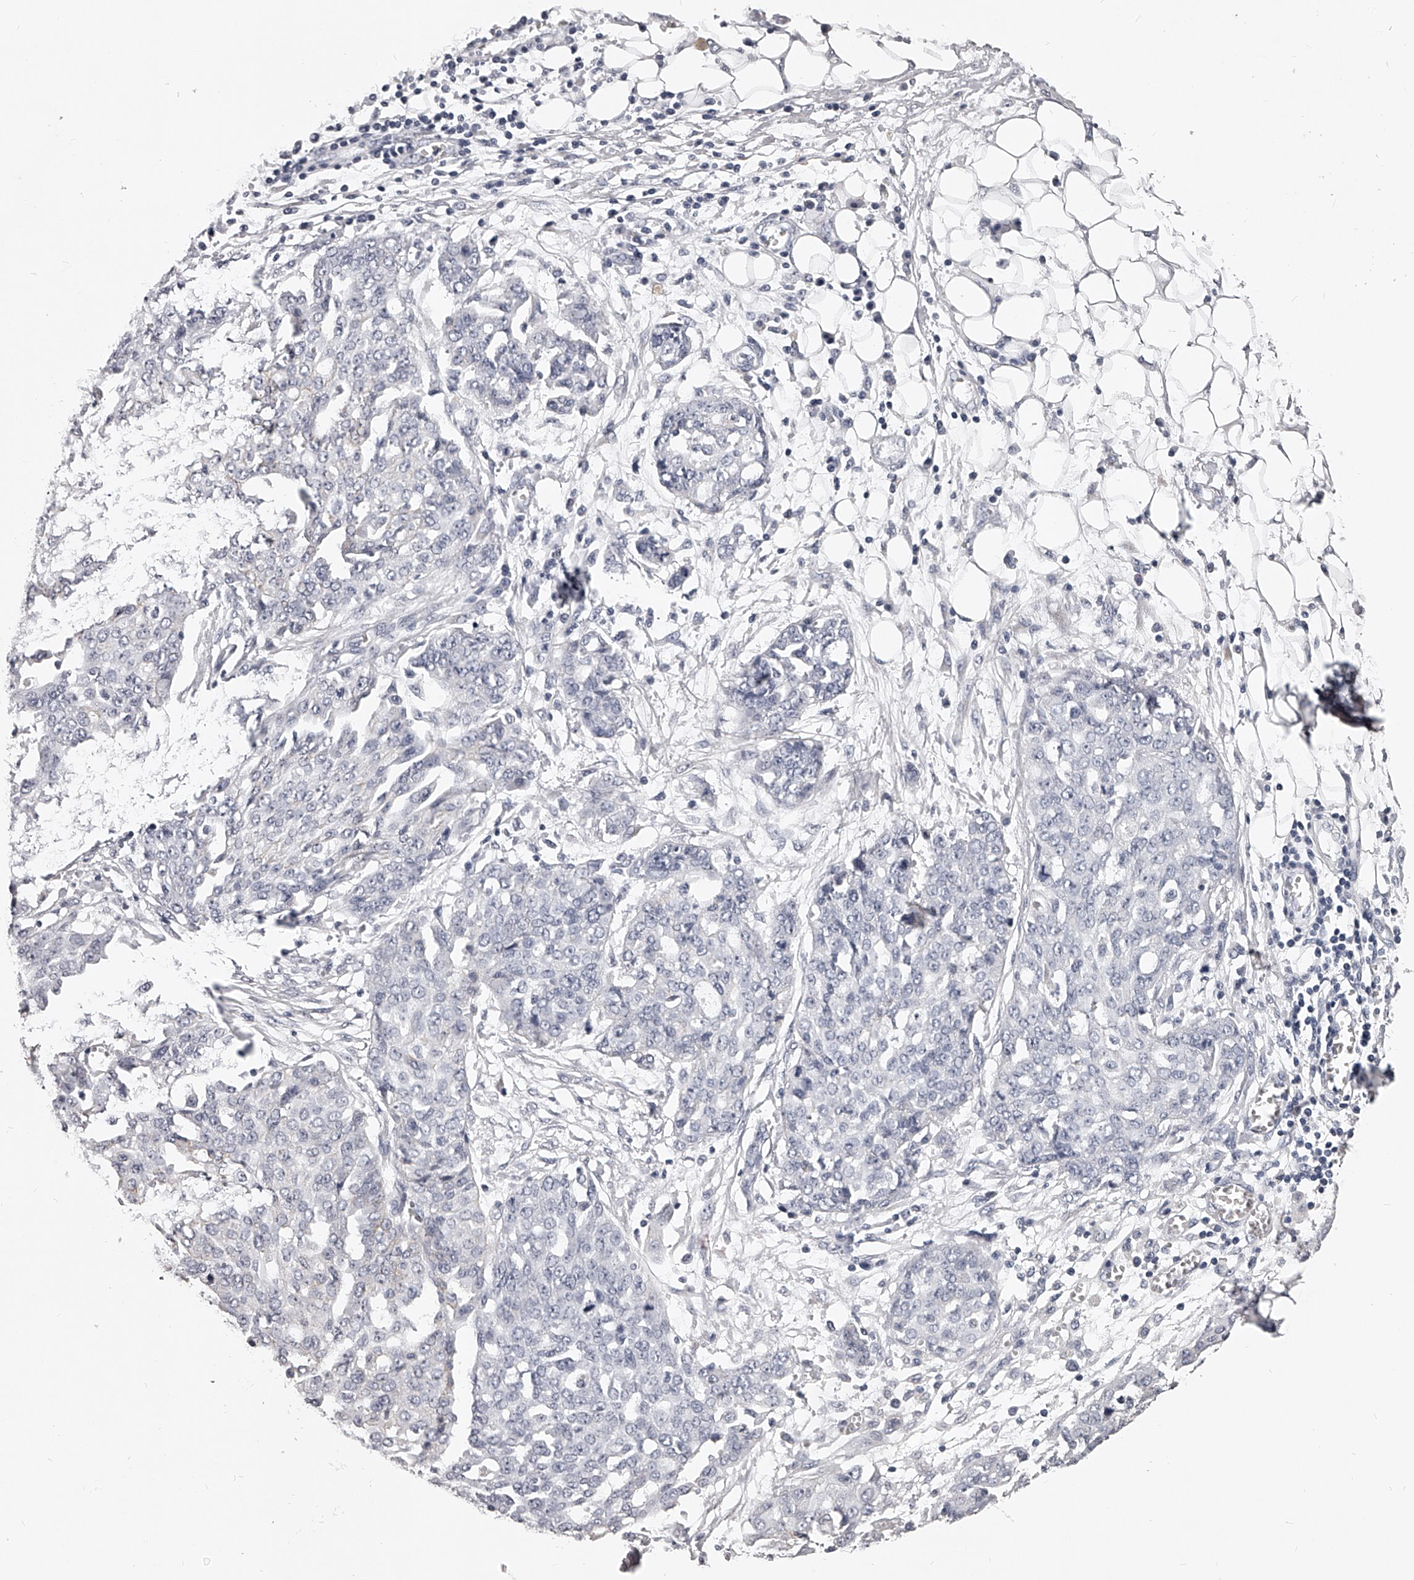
{"staining": {"intensity": "negative", "quantity": "none", "location": "none"}, "tissue": "ovarian cancer", "cell_type": "Tumor cells", "image_type": "cancer", "snomed": [{"axis": "morphology", "description": "Cystadenocarcinoma, serous, NOS"}, {"axis": "topography", "description": "Soft tissue"}, {"axis": "topography", "description": "Ovary"}], "caption": "A high-resolution photomicrograph shows immunohistochemistry (IHC) staining of serous cystadenocarcinoma (ovarian), which demonstrates no significant positivity in tumor cells.", "gene": "DMRT1", "patient": {"sex": "female", "age": 57}}